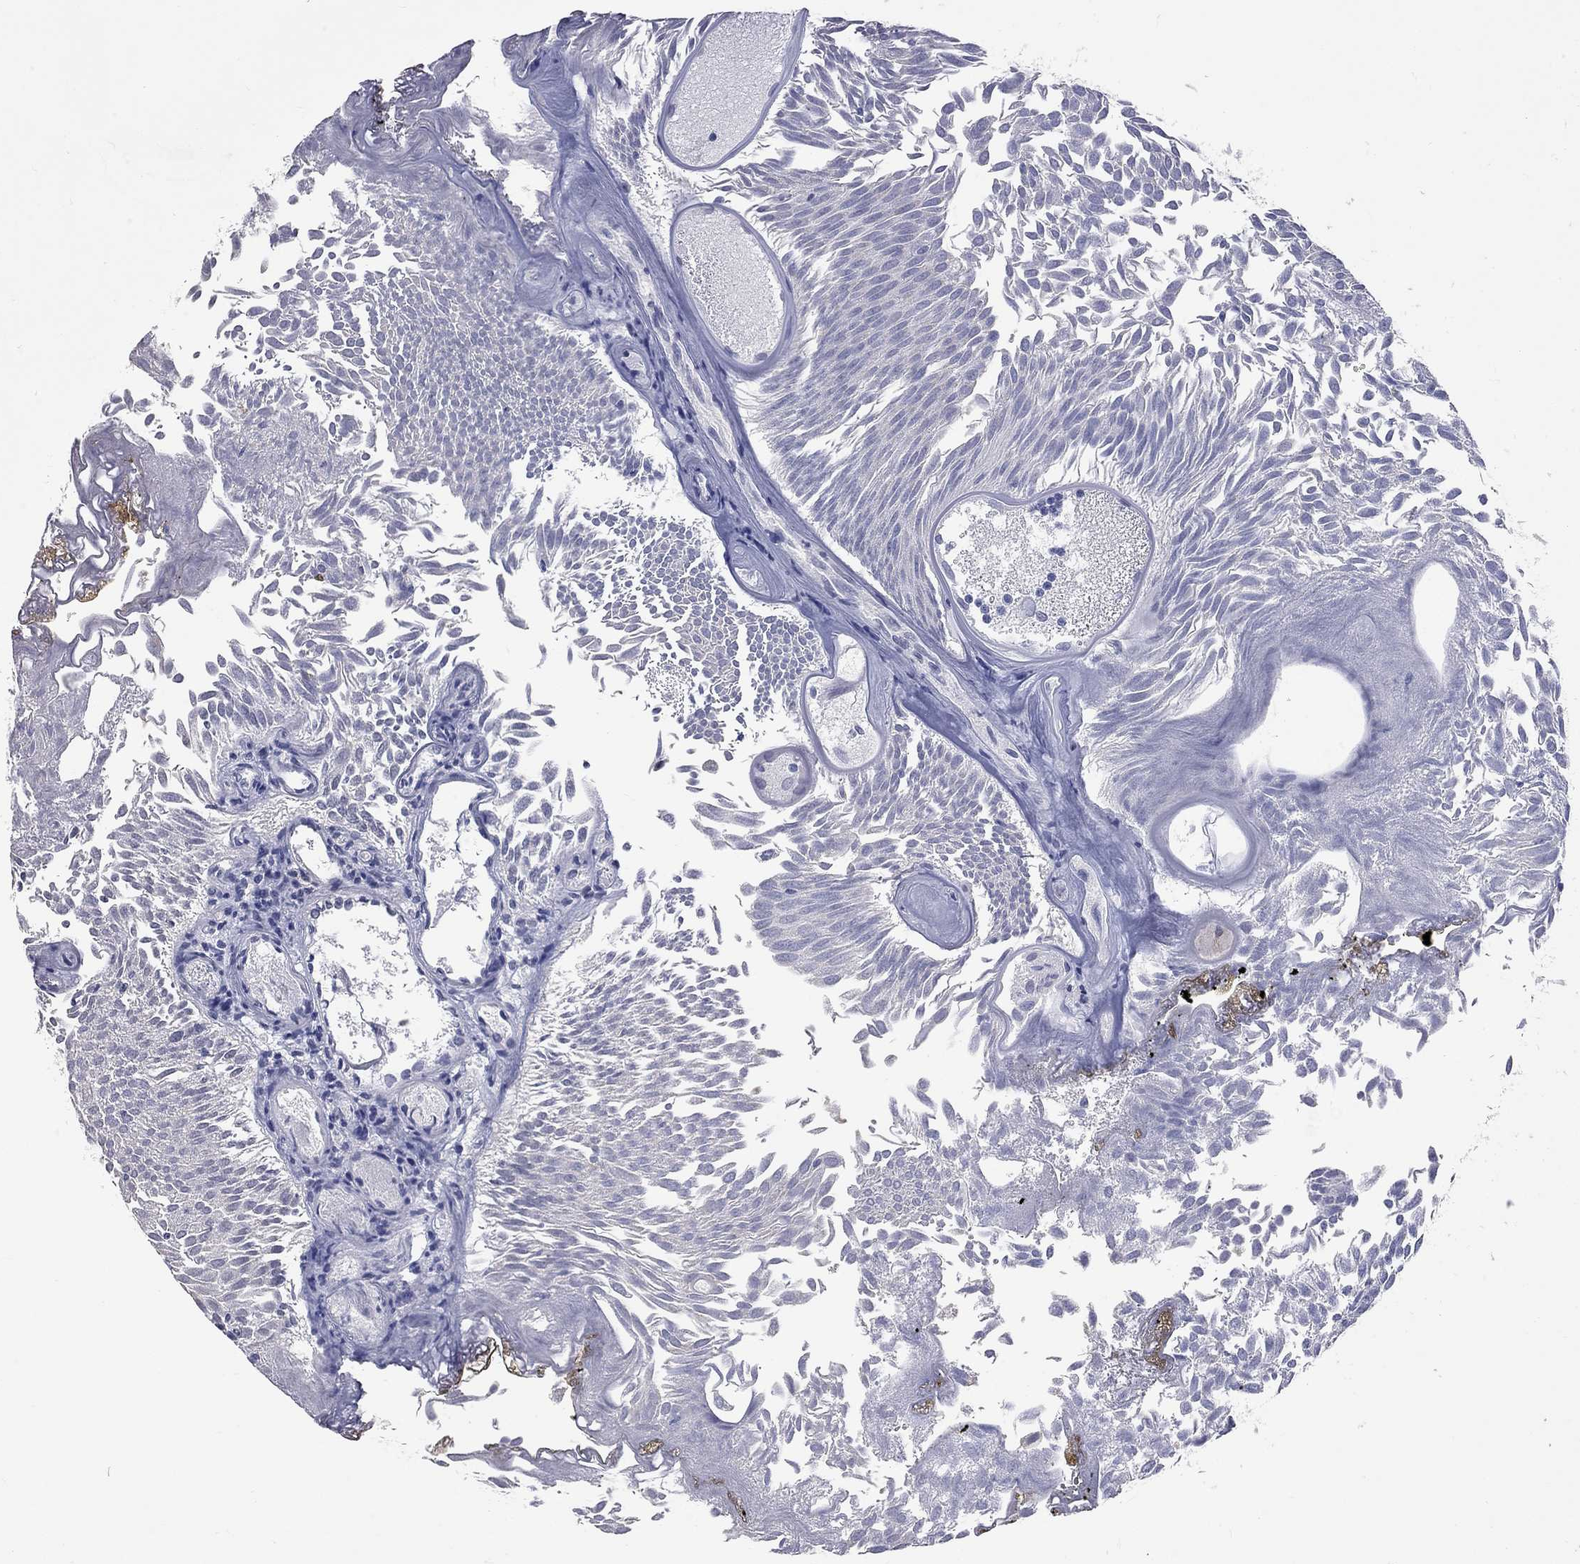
{"staining": {"intensity": "negative", "quantity": "none", "location": "none"}, "tissue": "urothelial cancer", "cell_type": "Tumor cells", "image_type": "cancer", "snomed": [{"axis": "morphology", "description": "Urothelial carcinoma, Low grade"}, {"axis": "topography", "description": "Urinary bladder"}], "caption": "Tumor cells are negative for protein expression in human low-grade urothelial carcinoma.", "gene": "OPRK1", "patient": {"sex": "male", "age": 52}}